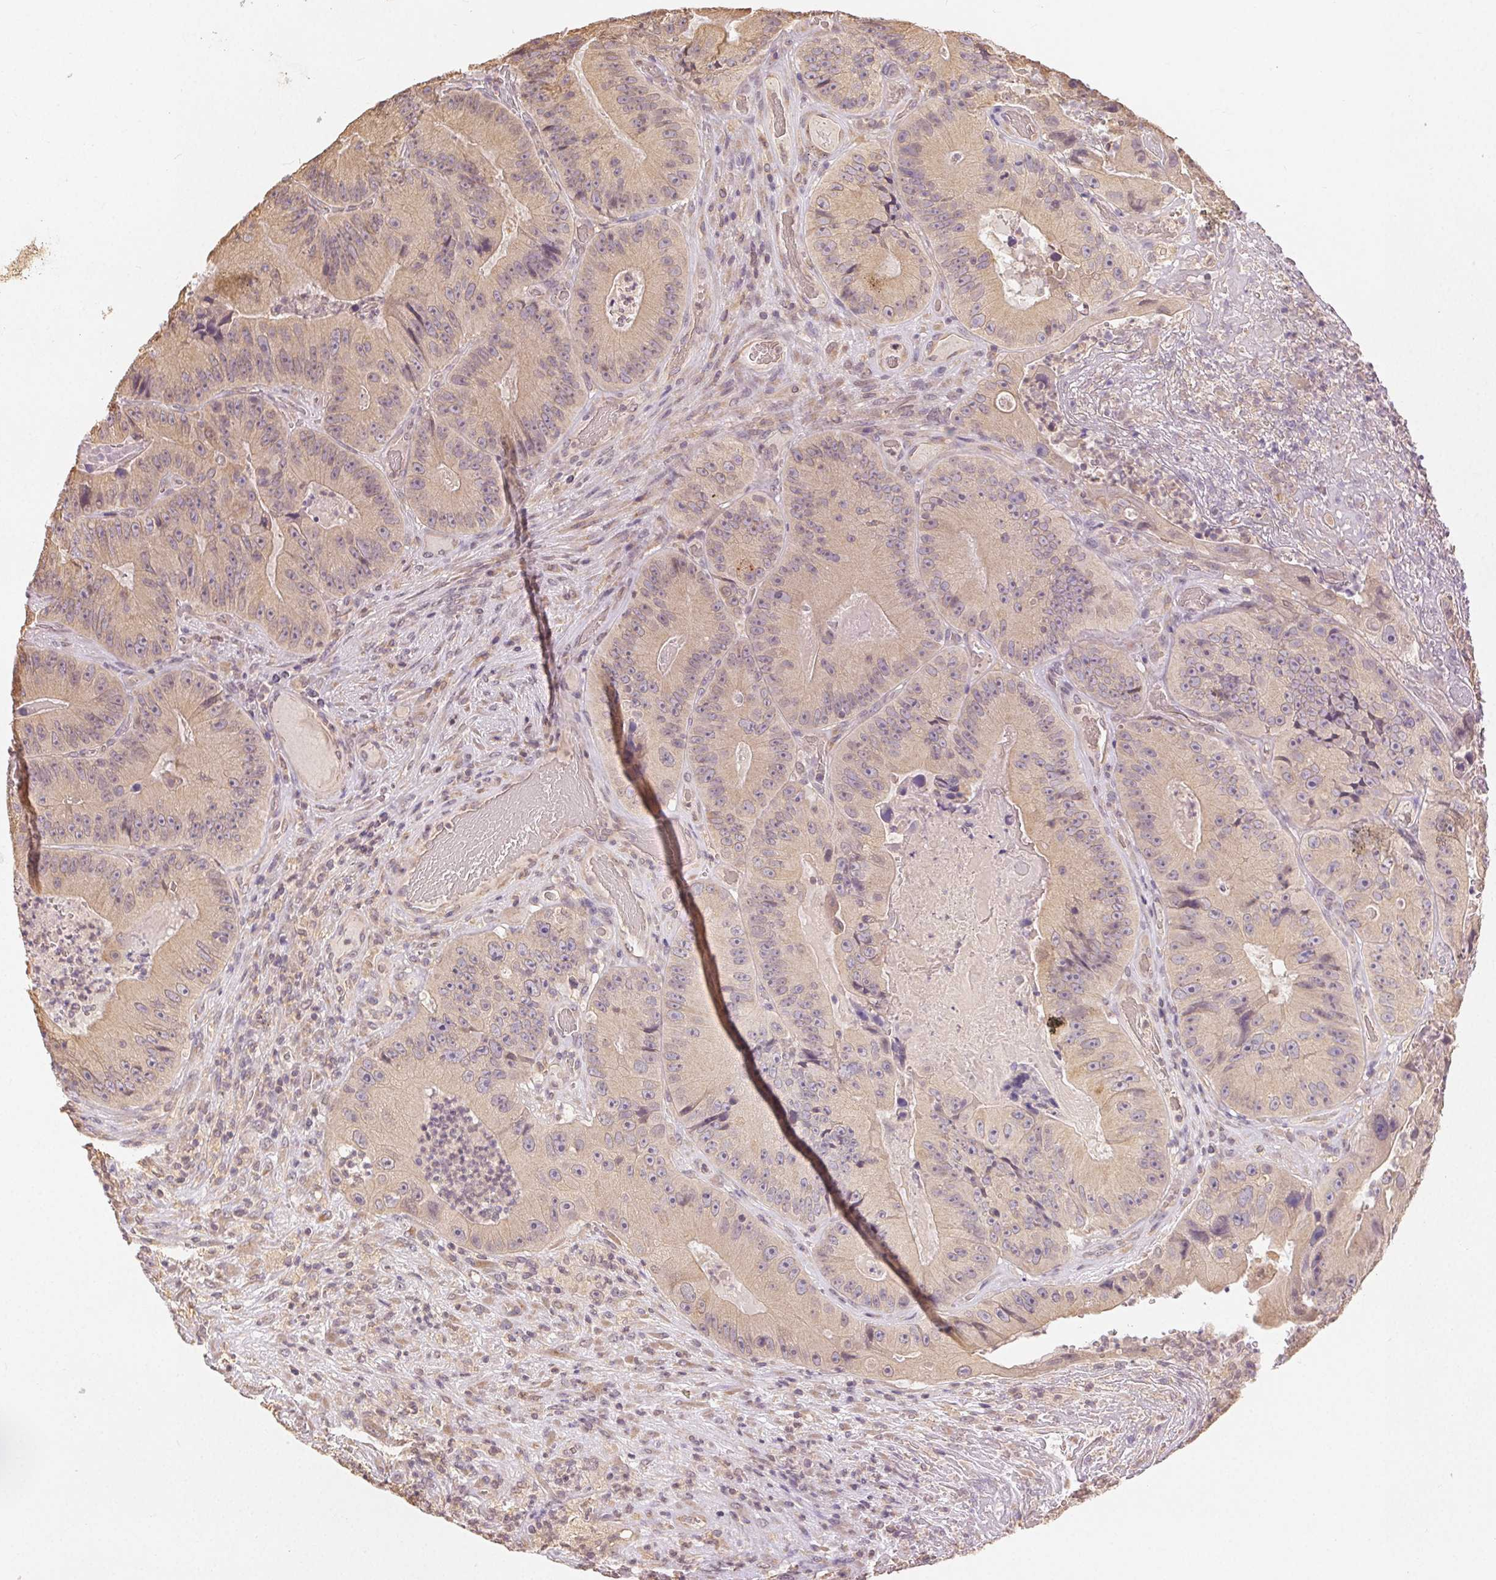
{"staining": {"intensity": "weak", "quantity": "25%-75%", "location": "cytoplasmic/membranous"}, "tissue": "colorectal cancer", "cell_type": "Tumor cells", "image_type": "cancer", "snomed": [{"axis": "morphology", "description": "Adenocarcinoma, NOS"}, {"axis": "topography", "description": "Colon"}], "caption": "About 25%-75% of tumor cells in human colorectal cancer (adenocarcinoma) reveal weak cytoplasmic/membranous protein expression as visualized by brown immunohistochemical staining.", "gene": "SEZ6L2", "patient": {"sex": "female", "age": 86}}